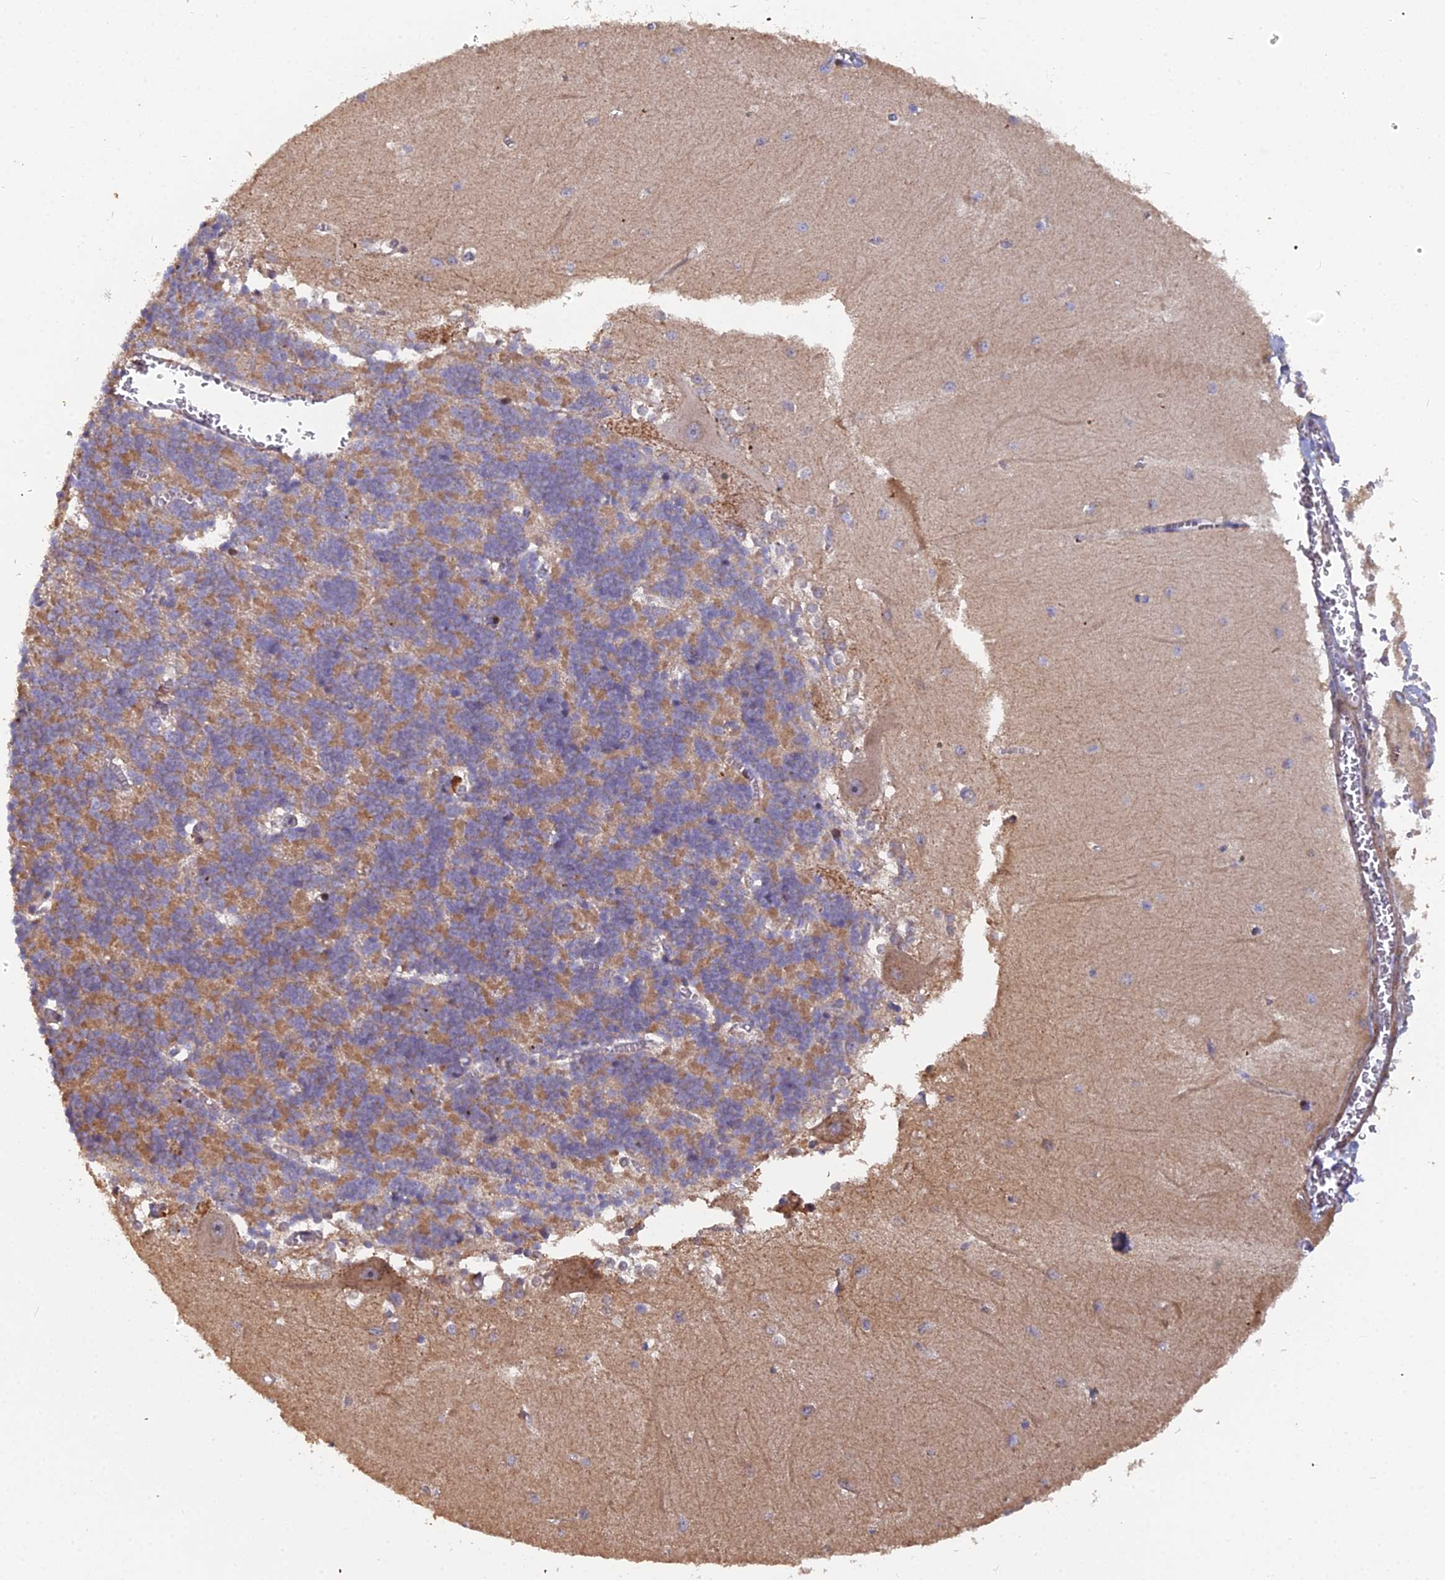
{"staining": {"intensity": "moderate", "quantity": "25%-75%", "location": "cytoplasmic/membranous"}, "tissue": "cerebellum", "cell_type": "Cells in granular layer", "image_type": "normal", "snomed": [{"axis": "morphology", "description": "Normal tissue, NOS"}, {"axis": "topography", "description": "Cerebellum"}], "caption": "Moderate cytoplasmic/membranous positivity is identified in about 25%-75% of cells in granular layer in unremarkable cerebellum.", "gene": "RAB28", "patient": {"sex": "male", "age": 37}}